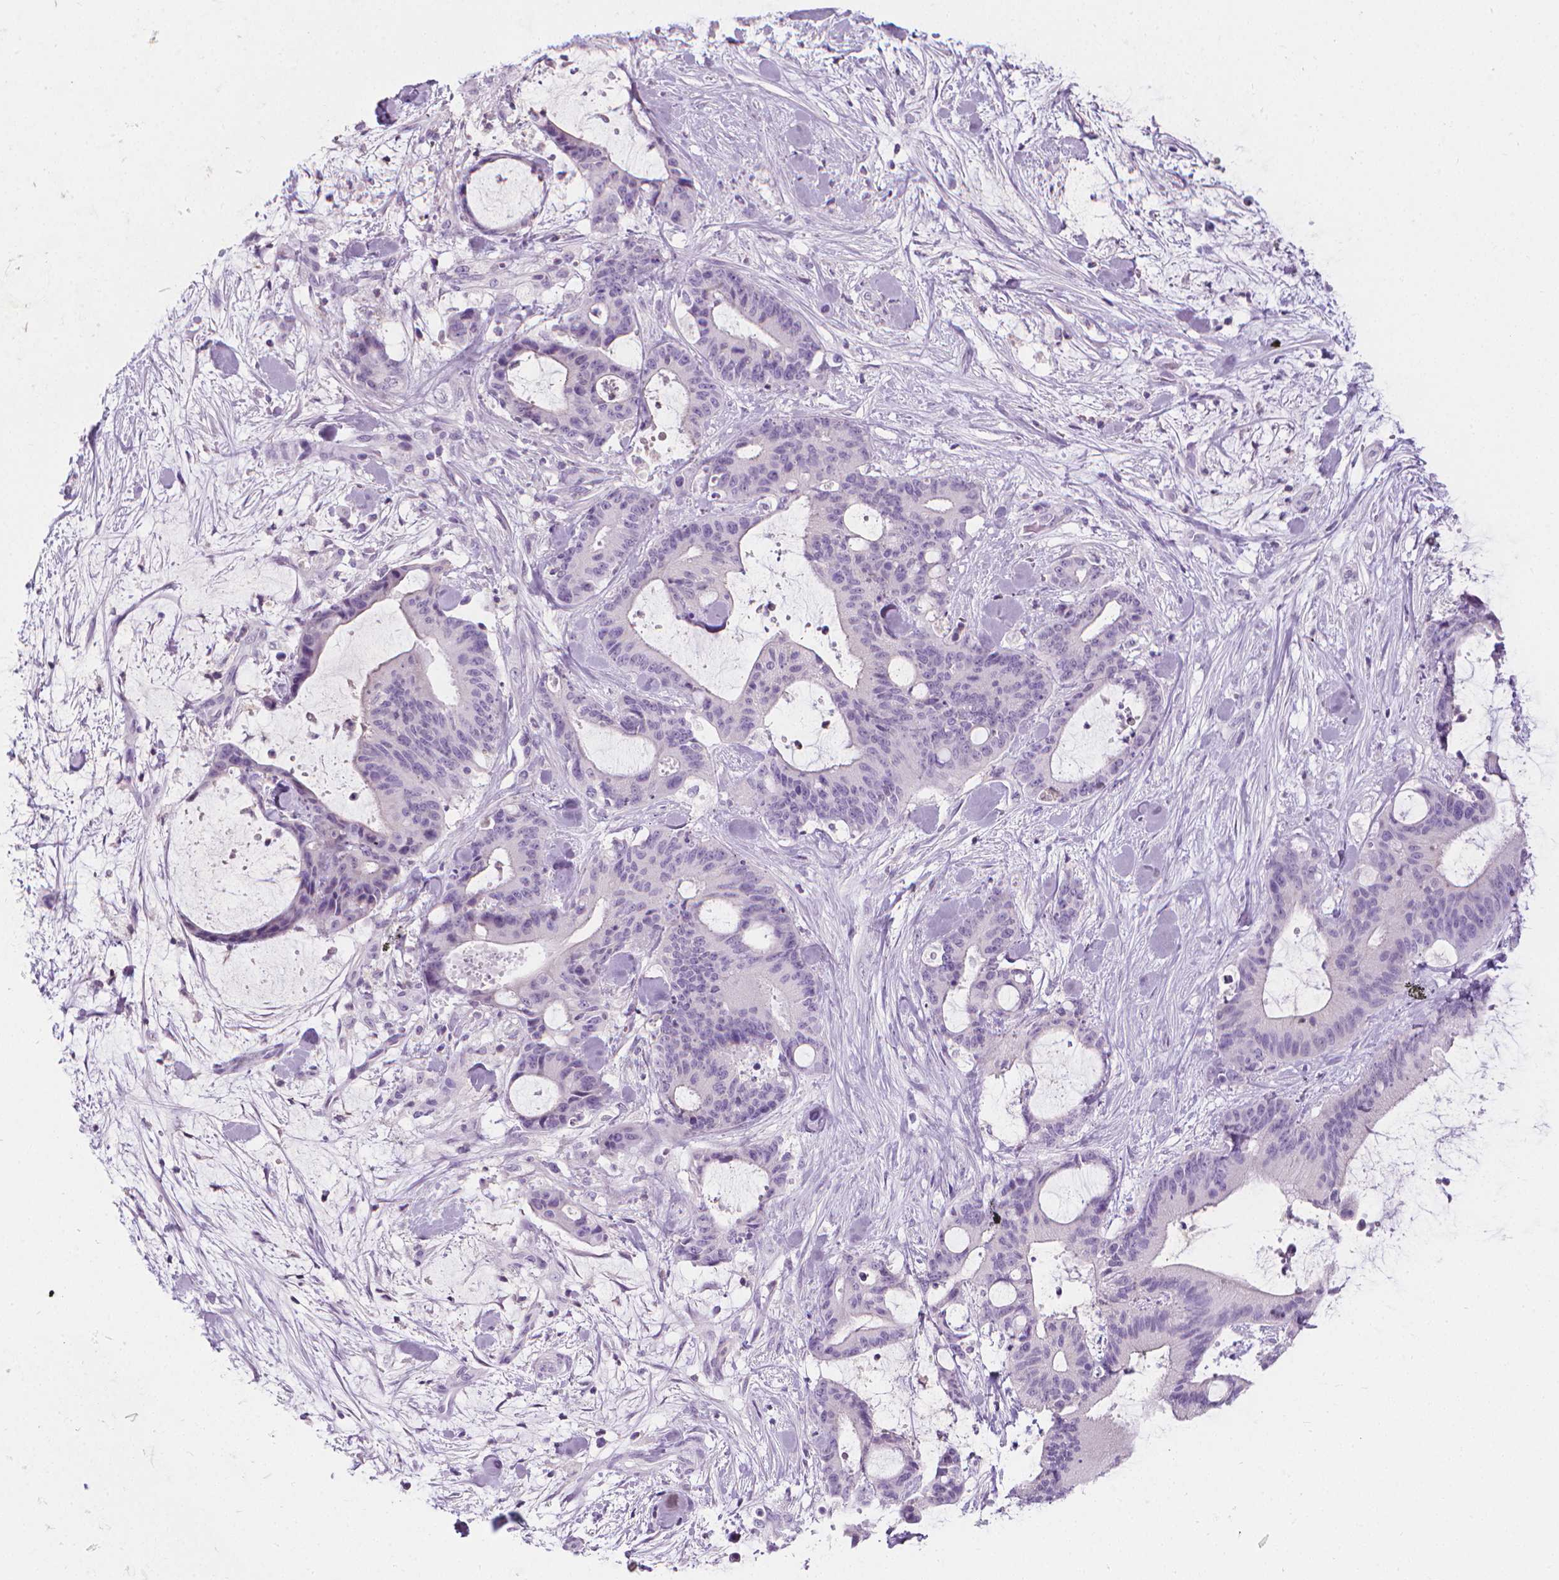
{"staining": {"intensity": "negative", "quantity": "none", "location": "none"}, "tissue": "liver cancer", "cell_type": "Tumor cells", "image_type": "cancer", "snomed": [{"axis": "morphology", "description": "Cholangiocarcinoma"}, {"axis": "topography", "description": "Liver"}], "caption": "Immunohistochemistry of liver cancer (cholangiocarcinoma) reveals no expression in tumor cells.", "gene": "DCAF8L1", "patient": {"sex": "female", "age": 73}}